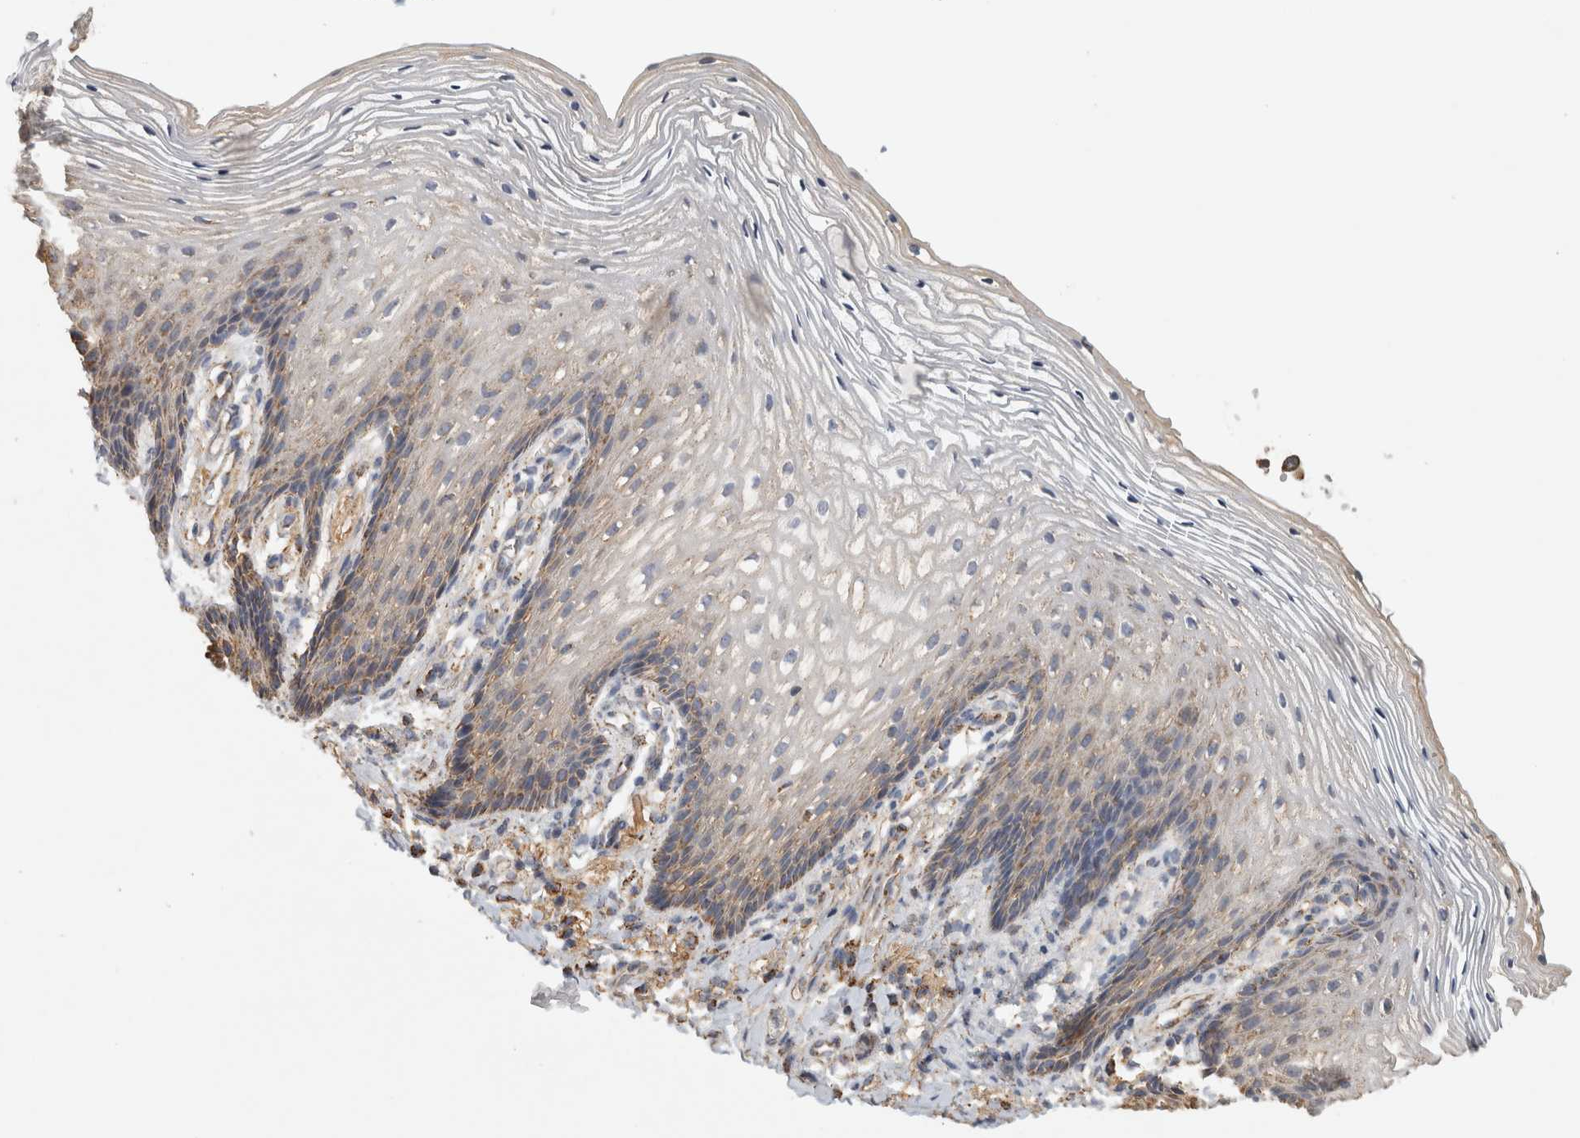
{"staining": {"intensity": "moderate", "quantity": "<25%", "location": "cytoplasmic/membranous"}, "tissue": "vagina", "cell_type": "Squamous epithelial cells", "image_type": "normal", "snomed": [{"axis": "morphology", "description": "Normal tissue, NOS"}, {"axis": "topography", "description": "Vagina"}], "caption": "Moderate cytoplasmic/membranous protein staining is seen in approximately <25% of squamous epithelial cells in vagina. The staining was performed using DAB, with brown indicating positive protein expression. Nuclei are stained blue with hematoxylin.", "gene": "ST8SIA1", "patient": {"sex": "female", "age": 60}}